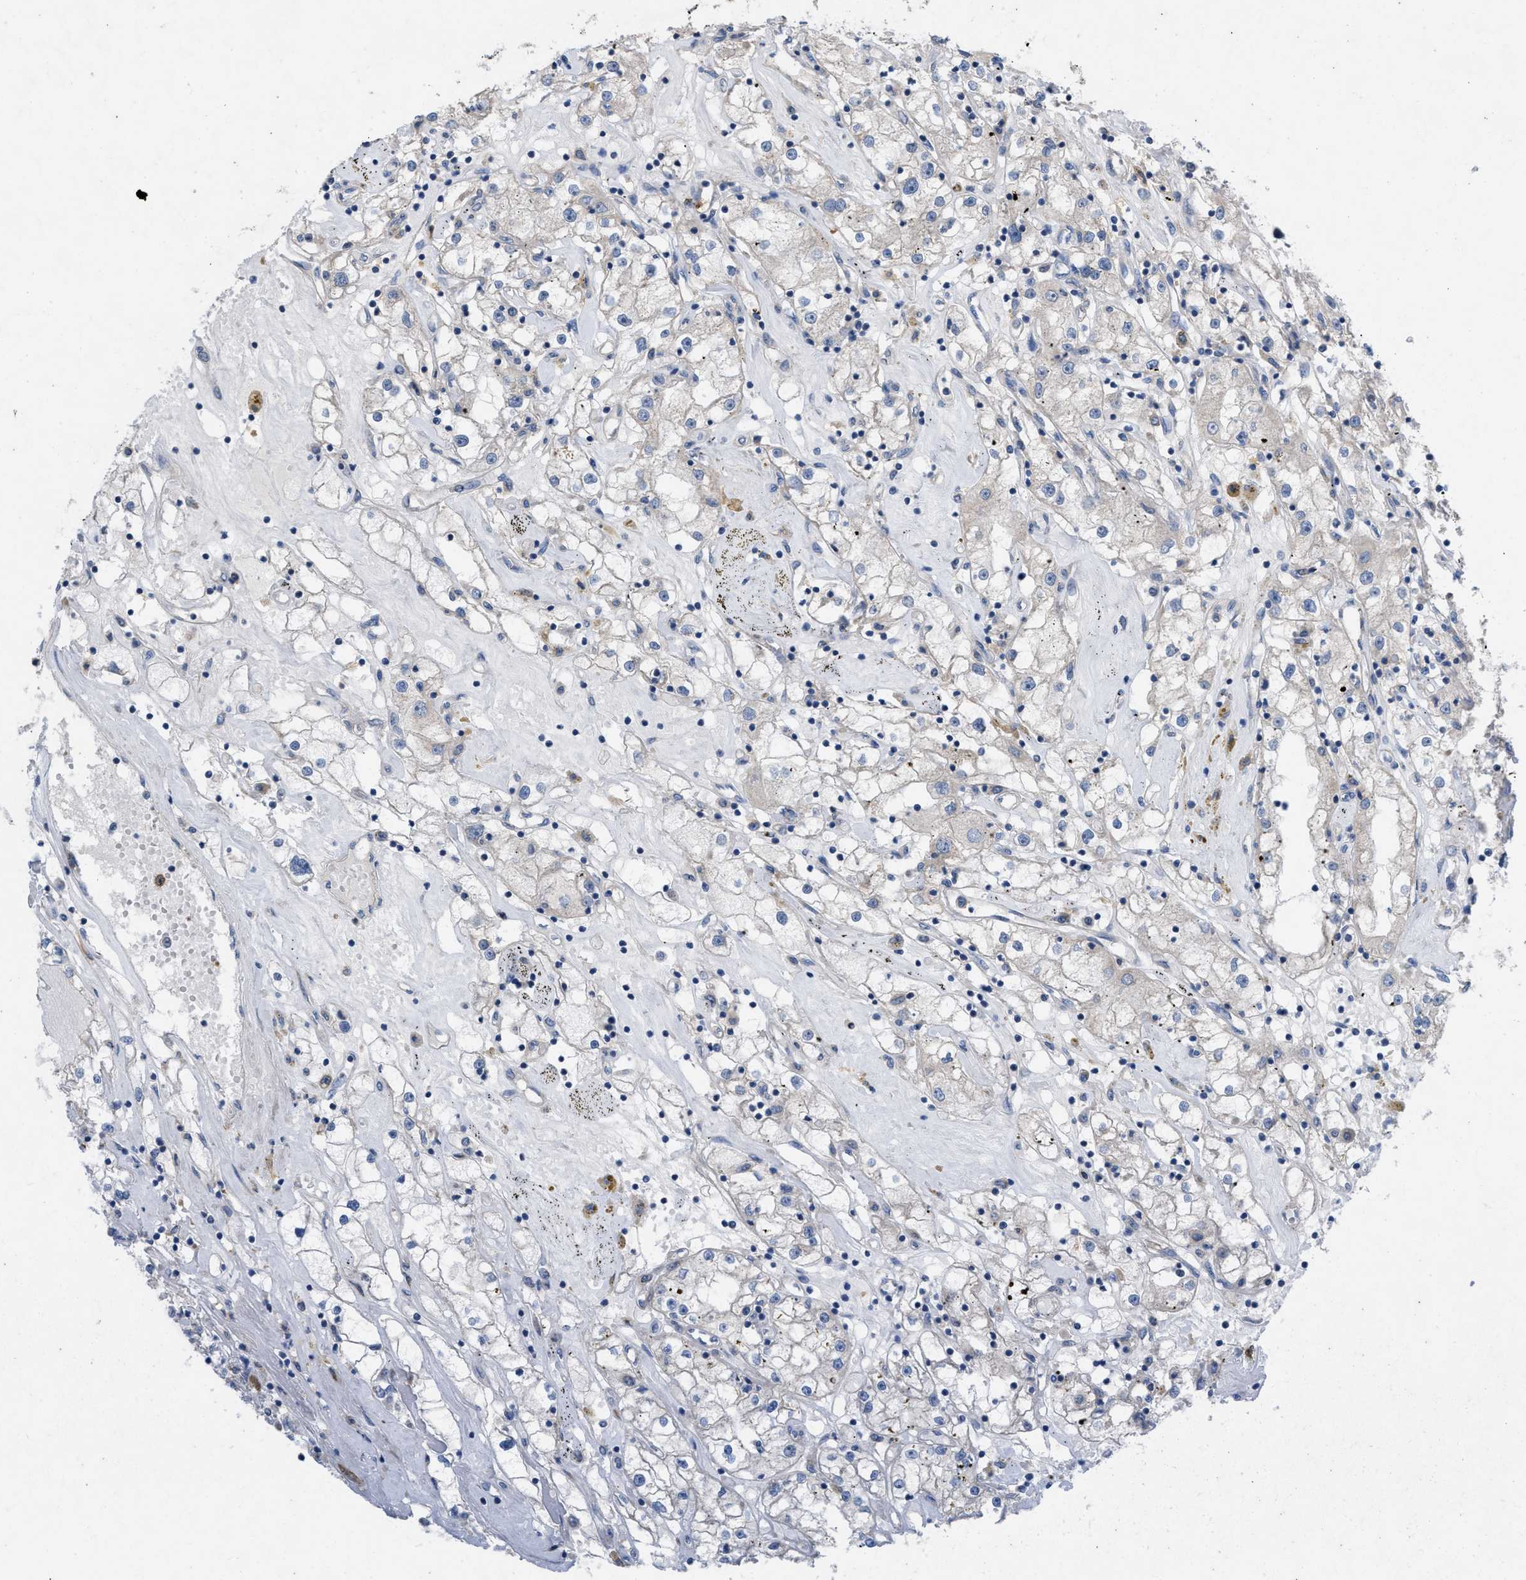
{"staining": {"intensity": "negative", "quantity": "none", "location": "none"}, "tissue": "renal cancer", "cell_type": "Tumor cells", "image_type": "cancer", "snomed": [{"axis": "morphology", "description": "Adenocarcinoma, NOS"}, {"axis": "topography", "description": "Kidney"}], "caption": "Immunohistochemistry (IHC) photomicrograph of human adenocarcinoma (renal) stained for a protein (brown), which demonstrates no expression in tumor cells. (Brightfield microscopy of DAB immunohistochemistry at high magnification).", "gene": "PLPPR5", "patient": {"sex": "male", "age": 56}}